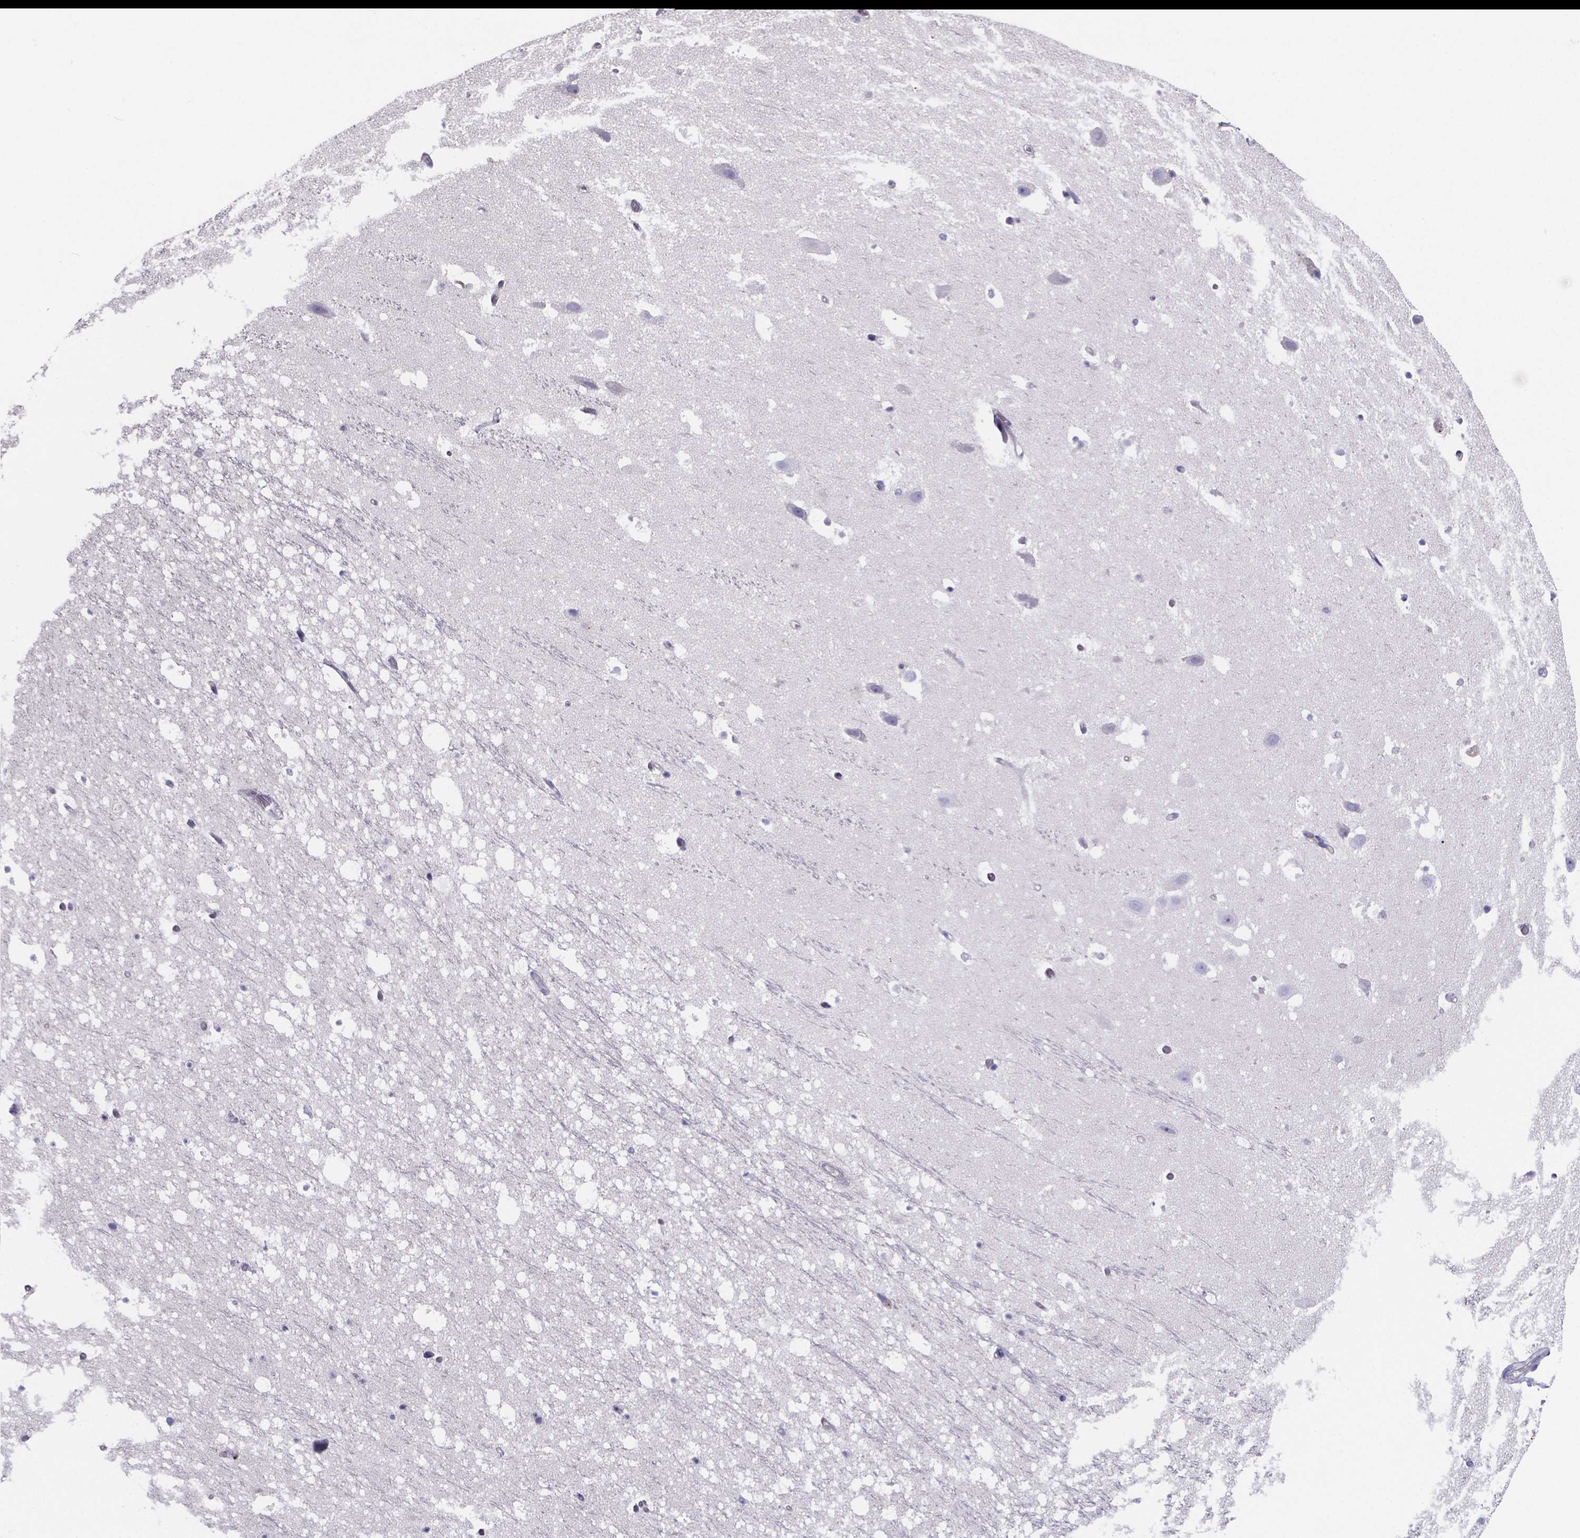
{"staining": {"intensity": "negative", "quantity": "none", "location": "none"}, "tissue": "hippocampus", "cell_type": "Glial cells", "image_type": "normal", "snomed": [{"axis": "morphology", "description": "Normal tissue, NOS"}, {"axis": "topography", "description": "Hippocampus"}], "caption": "Glial cells show no significant expression in unremarkable hippocampus.", "gene": "SFRP4", "patient": {"sex": "male", "age": 26}}